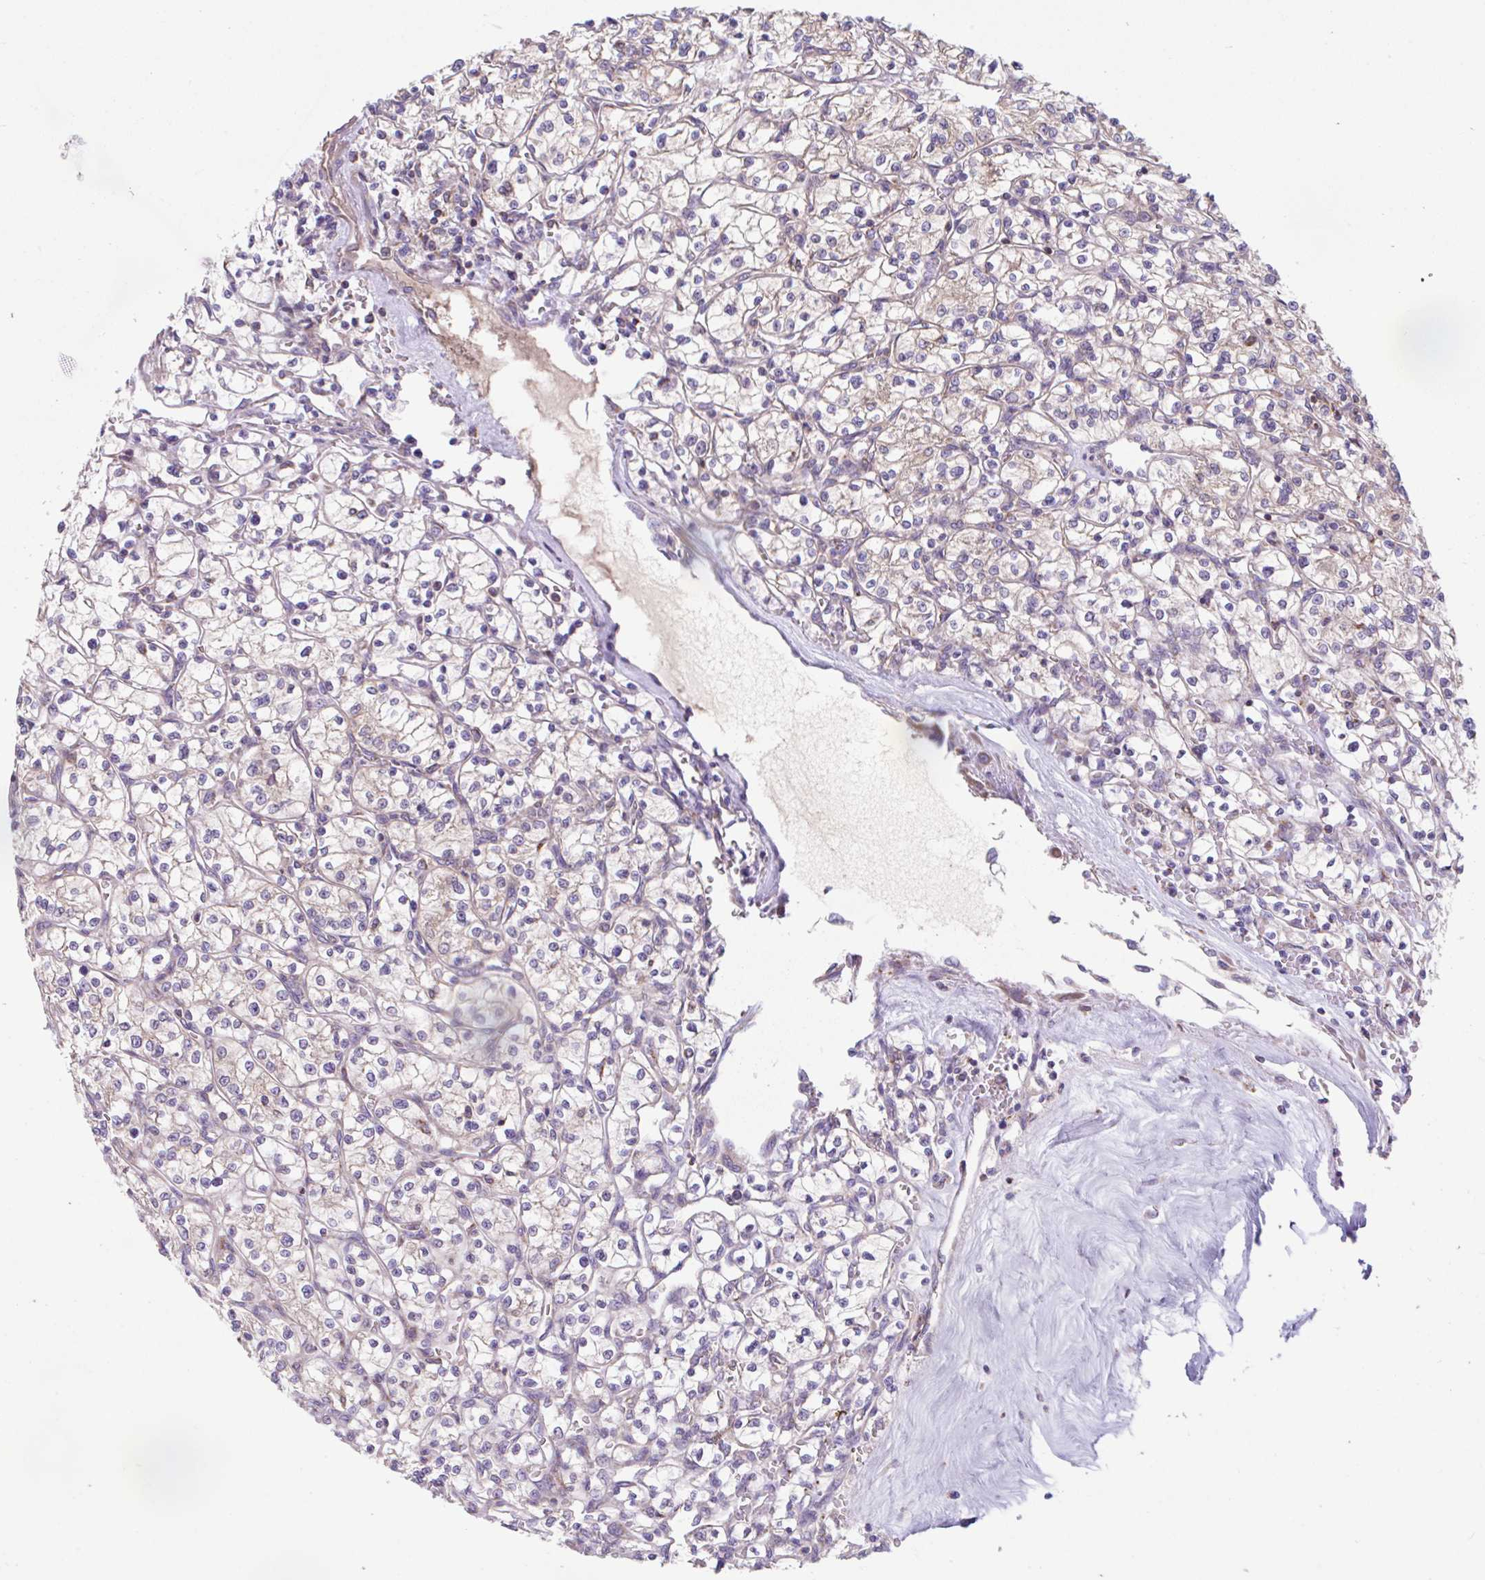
{"staining": {"intensity": "weak", "quantity": "<25%", "location": "cytoplasmic/membranous"}, "tissue": "renal cancer", "cell_type": "Tumor cells", "image_type": "cancer", "snomed": [{"axis": "morphology", "description": "Adenocarcinoma, NOS"}, {"axis": "topography", "description": "Kidney"}], "caption": "Renal adenocarcinoma stained for a protein using immunohistochemistry displays no expression tumor cells.", "gene": "RALBP1", "patient": {"sex": "female", "age": 64}}